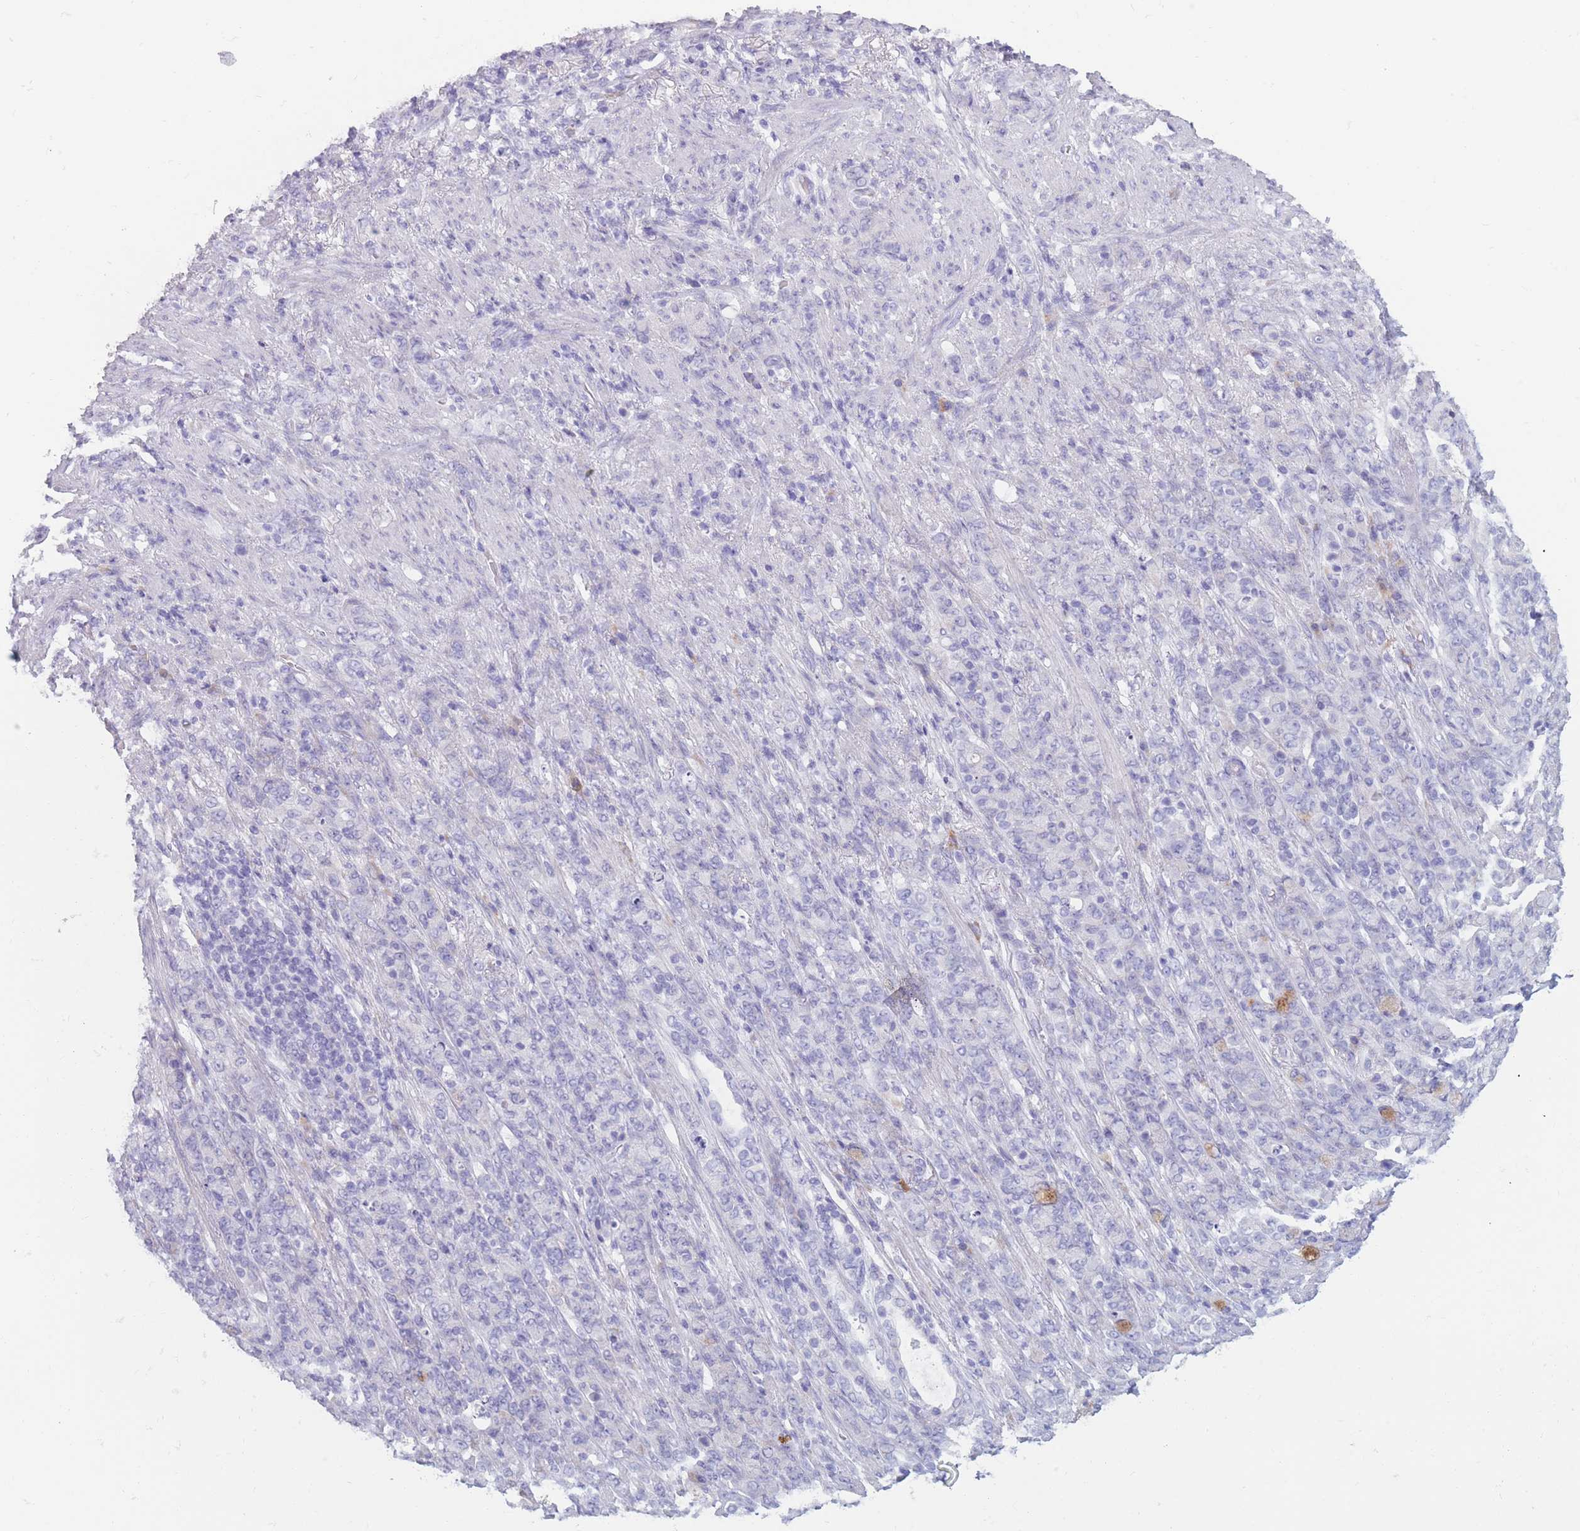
{"staining": {"intensity": "negative", "quantity": "none", "location": "none"}, "tissue": "stomach cancer", "cell_type": "Tumor cells", "image_type": "cancer", "snomed": [{"axis": "morphology", "description": "Adenocarcinoma, NOS"}, {"axis": "topography", "description": "Stomach"}], "caption": "Immunohistochemistry (IHC) micrograph of neoplastic tissue: stomach cancer stained with DAB (3,3'-diaminobenzidine) displays no significant protein positivity in tumor cells. (DAB (3,3'-diaminobenzidine) immunohistochemistry (IHC) with hematoxylin counter stain).", "gene": "COL27A1", "patient": {"sex": "female", "age": 79}}